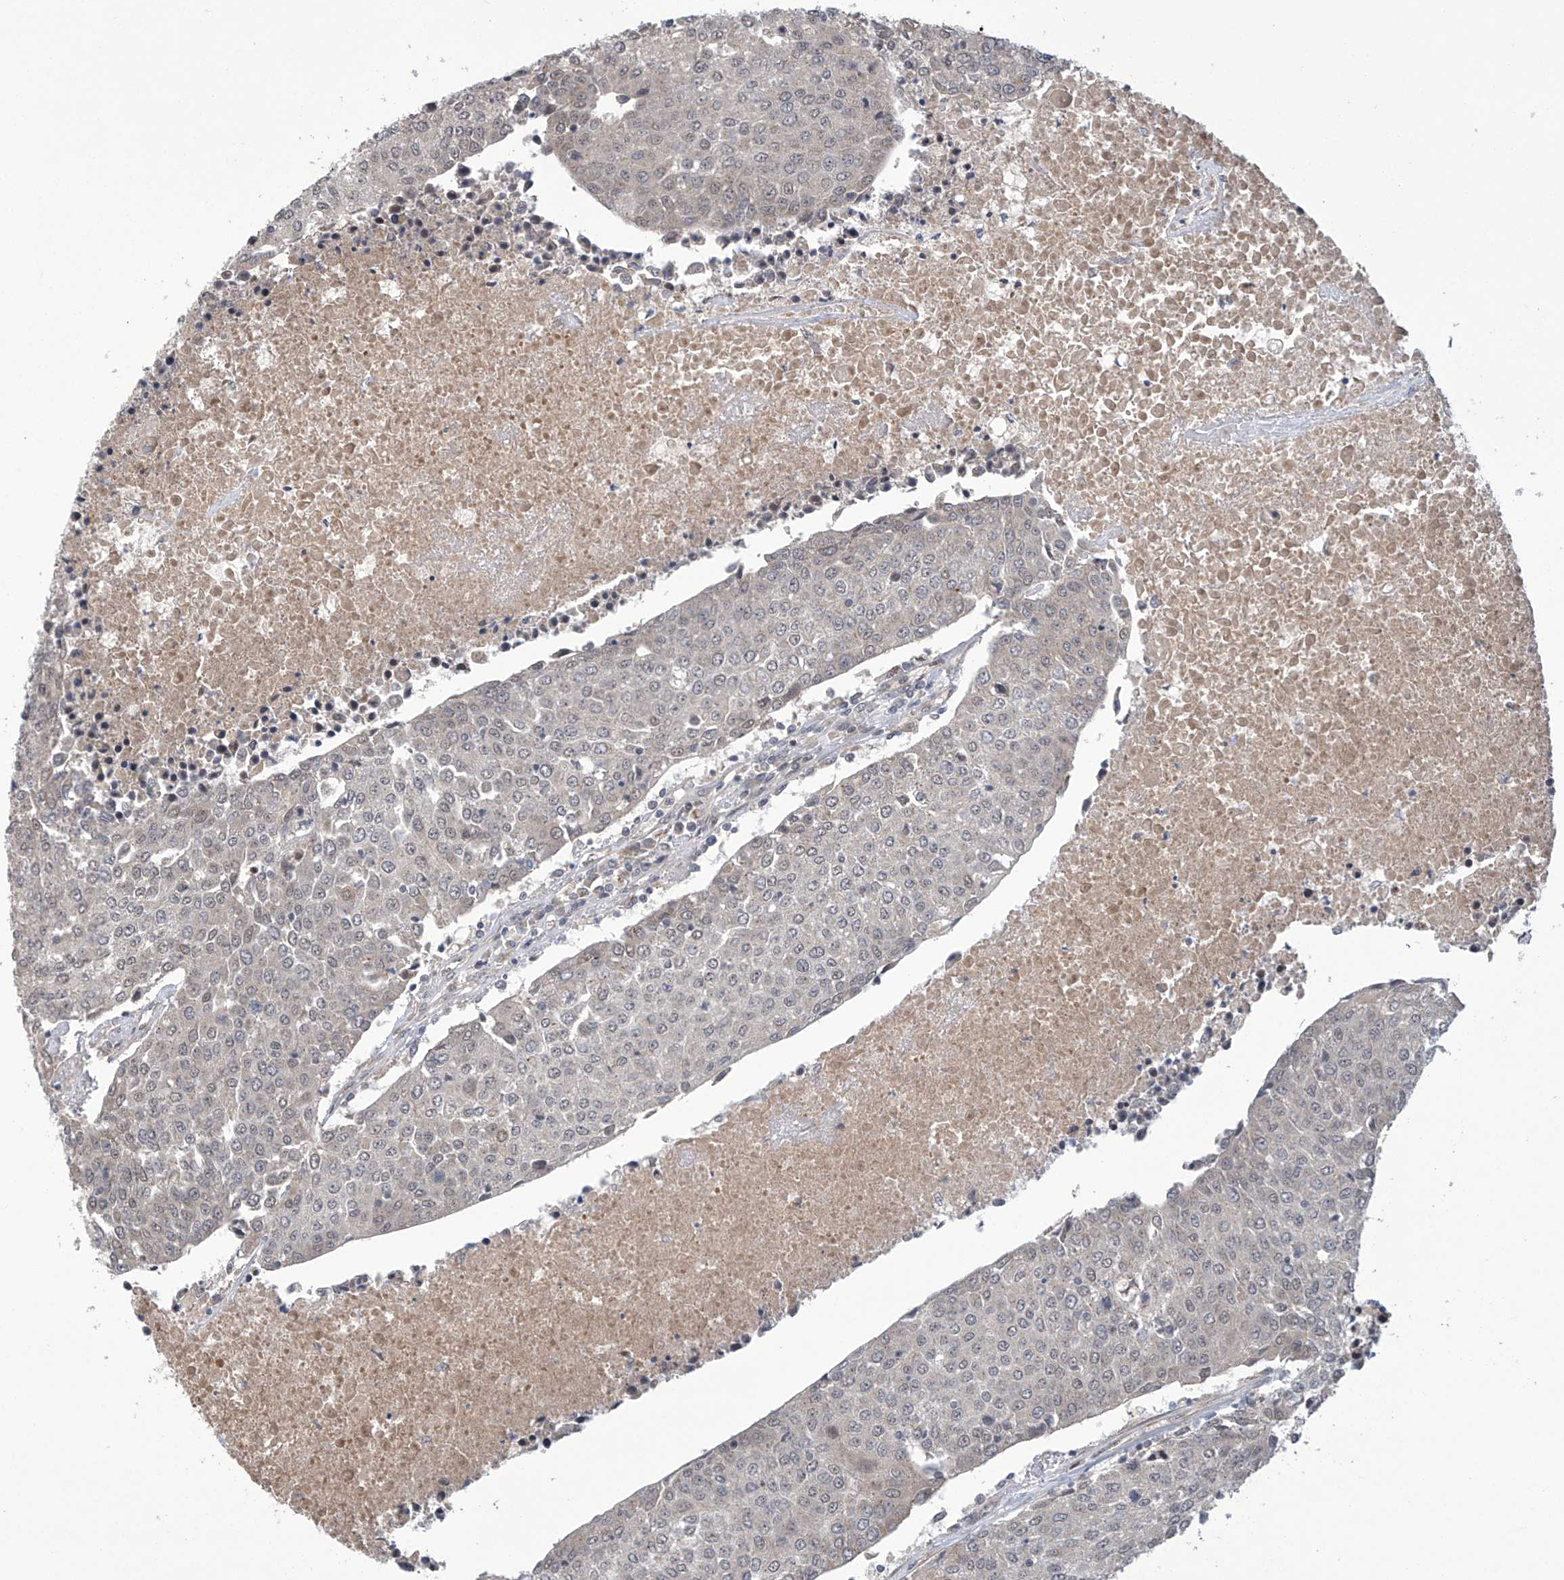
{"staining": {"intensity": "weak", "quantity": "<25%", "location": "nuclear"}, "tissue": "urothelial cancer", "cell_type": "Tumor cells", "image_type": "cancer", "snomed": [{"axis": "morphology", "description": "Urothelial carcinoma, High grade"}, {"axis": "topography", "description": "Urinary bladder"}], "caption": "High magnification brightfield microscopy of urothelial carcinoma (high-grade) stained with DAB (brown) and counterstained with hematoxylin (blue): tumor cells show no significant expression. (DAB IHC, high magnification).", "gene": "ABHD13", "patient": {"sex": "female", "age": 85}}